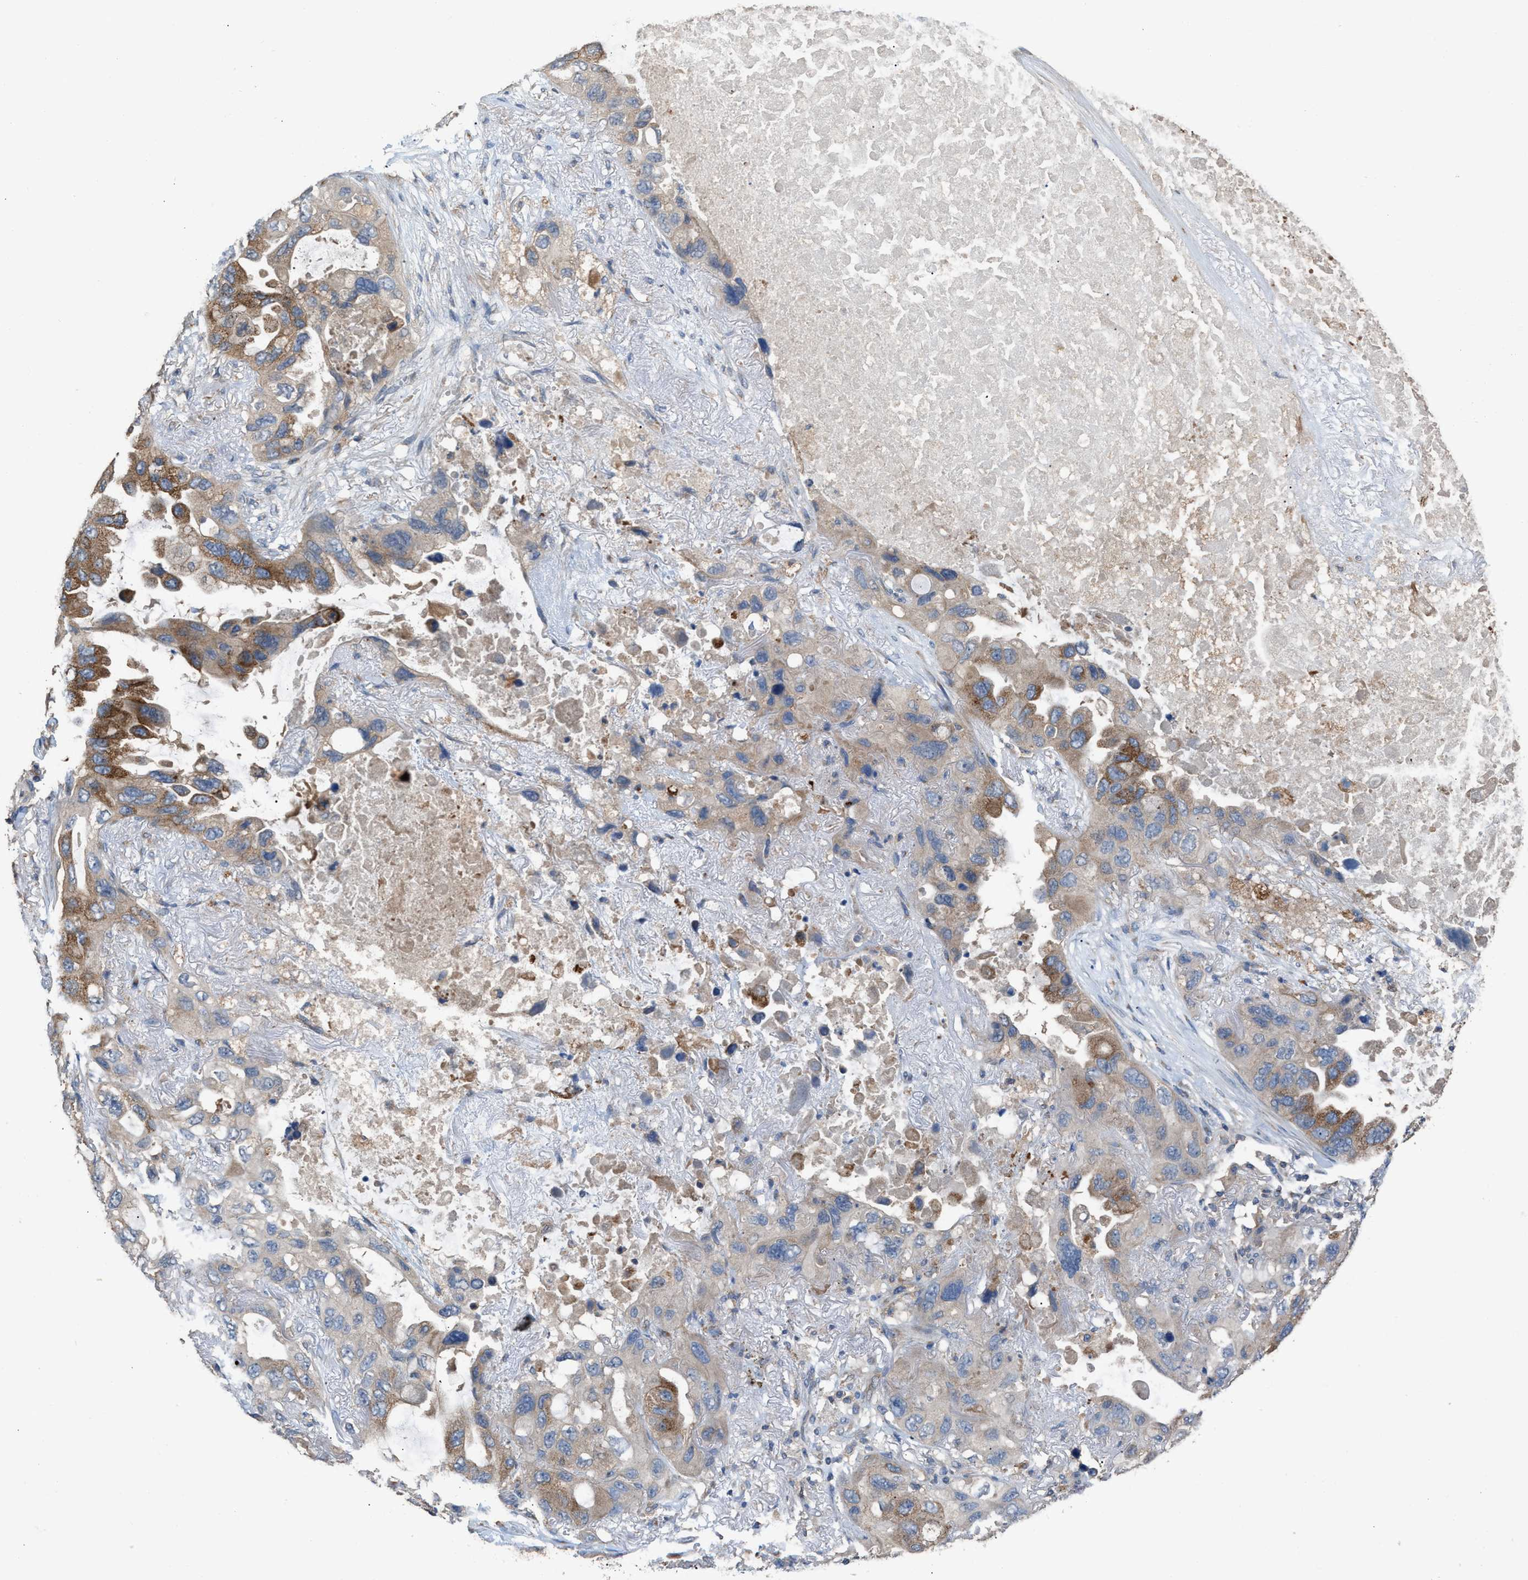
{"staining": {"intensity": "moderate", "quantity": "<25%", "location": "cytoplasmic/membranous"}, "tissue": "lung cancer", "cell_type": "Tumor cells", "image_type": "cancer", "snomed": [{"axis": "morphology", "description": "Squamous cell carcinoma, NOS"}, {"axis": "topography", "description": "Lung"}], "caption": "Immunohistochemistry (IHC) photomicrograph of neoplastic tissue: human squamous cell carcinoma (lung) stained using immunohistochemistry (IHC) reveals low levels of moderate protein expression localized specifically in the cytoplasmic/membranous of tumor cells, appearing as a cytoplasmic/membranous brown color.", "gene": "TPK1", "patient": {"sex": "female", "age": 73}}